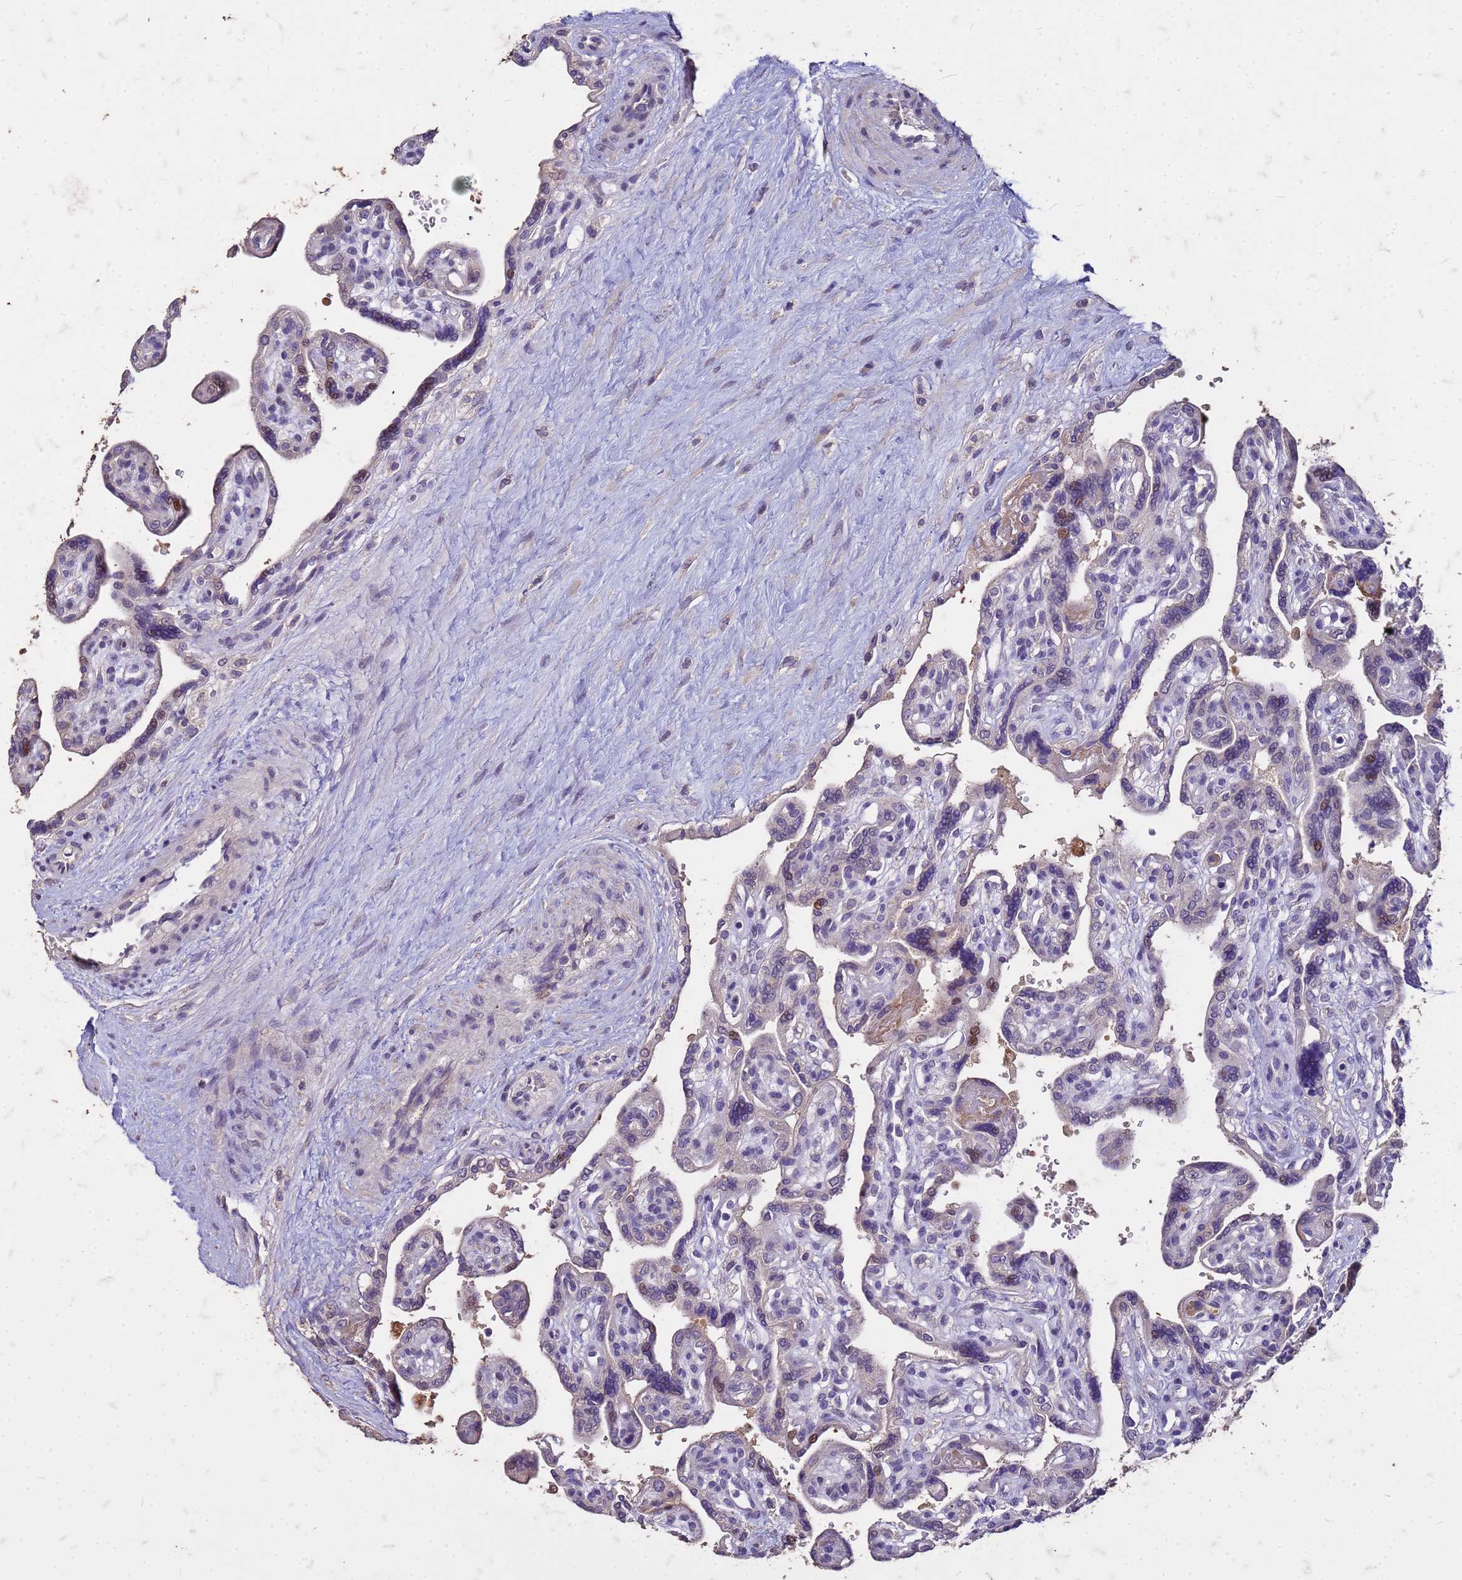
{"staining": {"intensity": "moderate", "quantity": "<25%", "location": "nuclear"}, "tissue": "placenta", "cell_type": "Trophoblastic cells", "image_type": "normal", "snomed": [{"axis": "morphology", "description": "Normal tissue, NOS"}, {"axis": "topography", "description": "Placenta"}], "caption": "About <25% of trophoblastic cells in normal human placenta exhibit moderate nuclear protein positivity as visualized by brown immunohistochemical staining.", "gene": "FAM184B", "patient": {"sex": "female", "age": 39}}